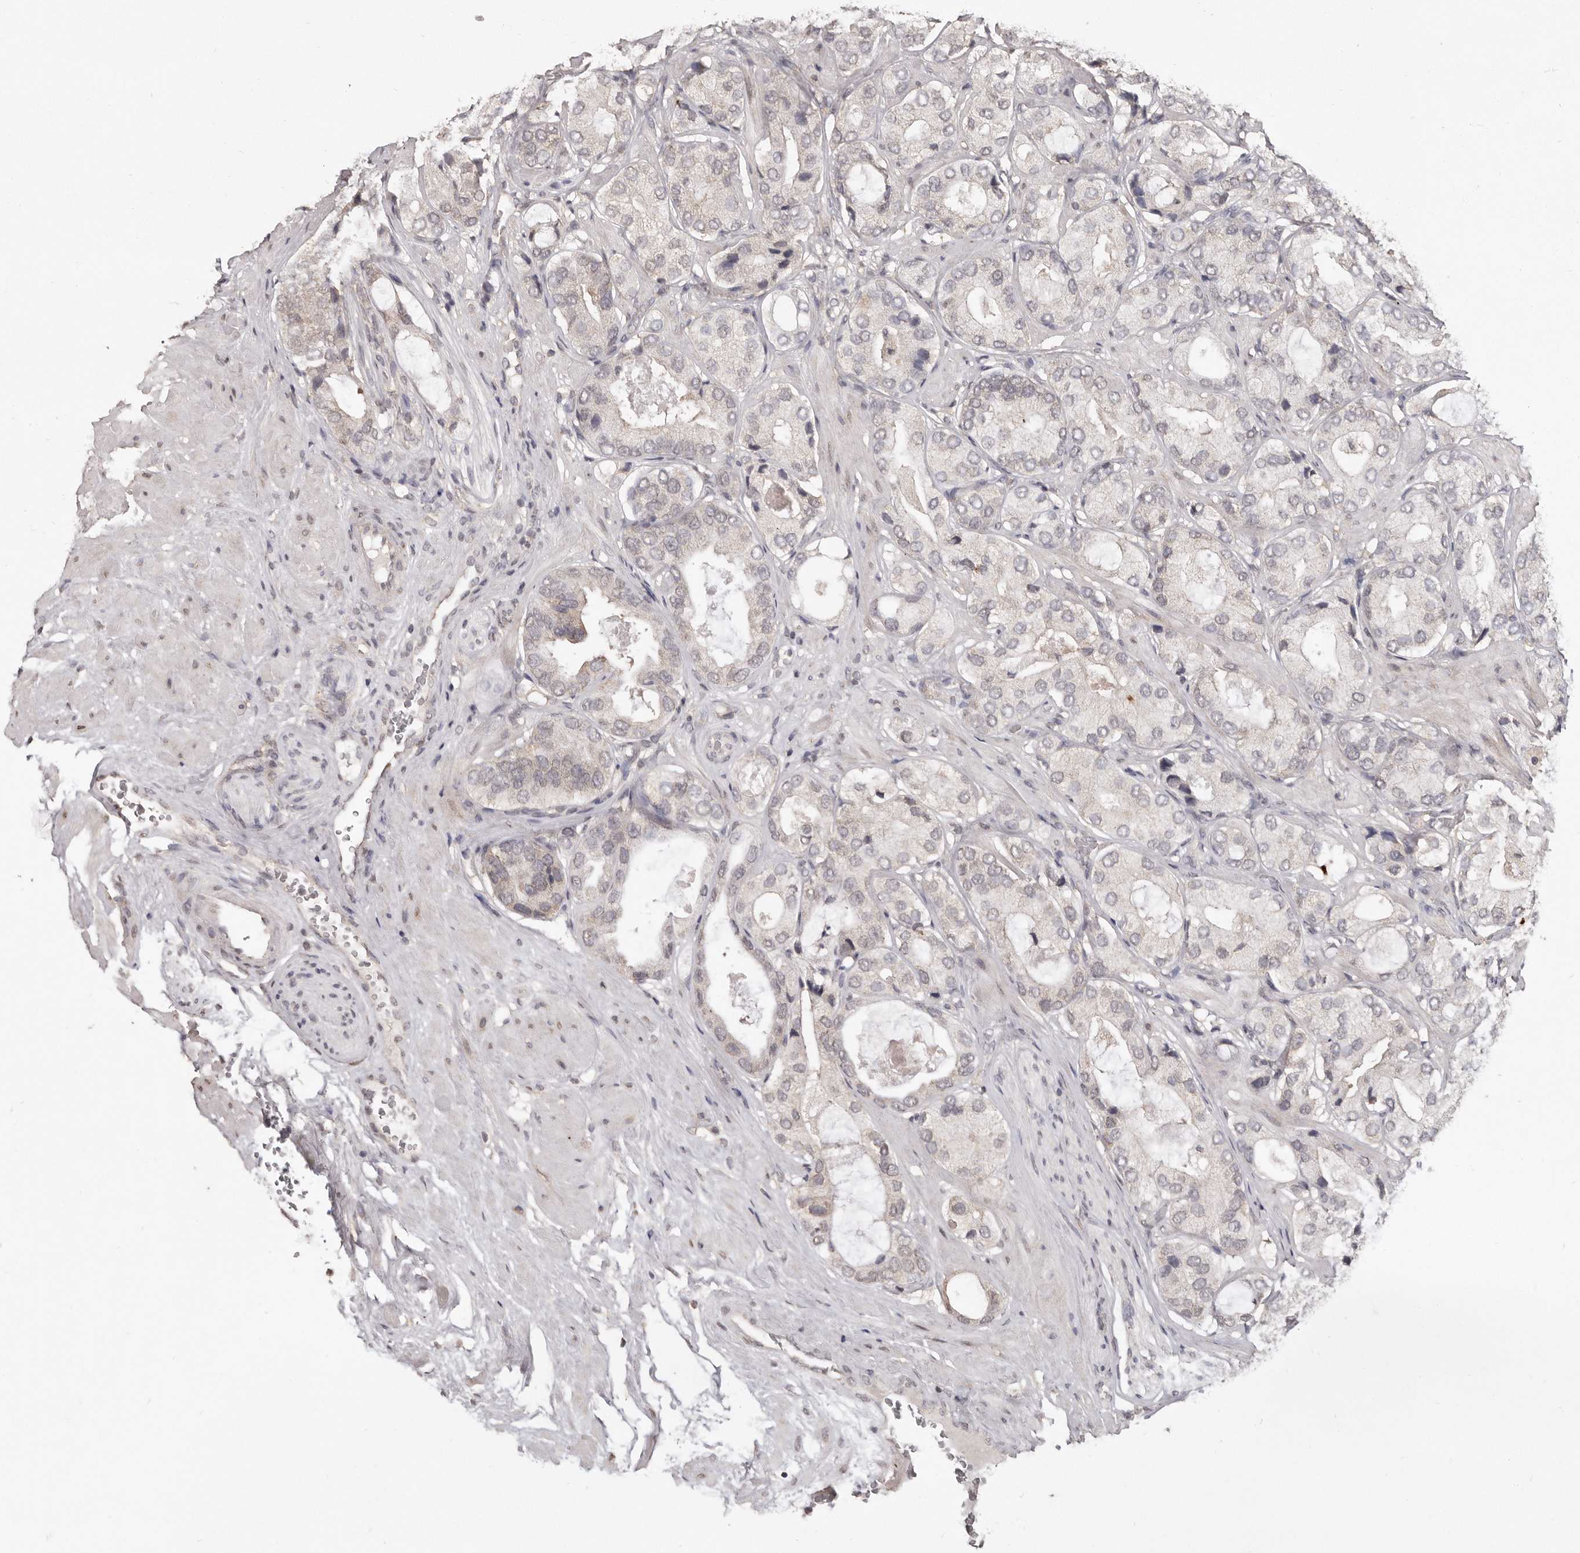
{"staining": {"intensity": "negative", "quantity": "none", "location": "none"}, "tissue": "prostate cancer", "cell_type": "Tumor cells", "image_type": "cancer", "snomed": [{"axis": "morphology", "description": "Adenocarcinoma, High grade"}, {"axis": "topography", "description": "Prostate"}], "caption": "Immunohistochemistry (IHC) of human high-grade adenocarcinoma (prostate) demonstrates no expression in tumor cells.", "gene": "LINGO2", "patient": {"sex": "male", "age": 59}}